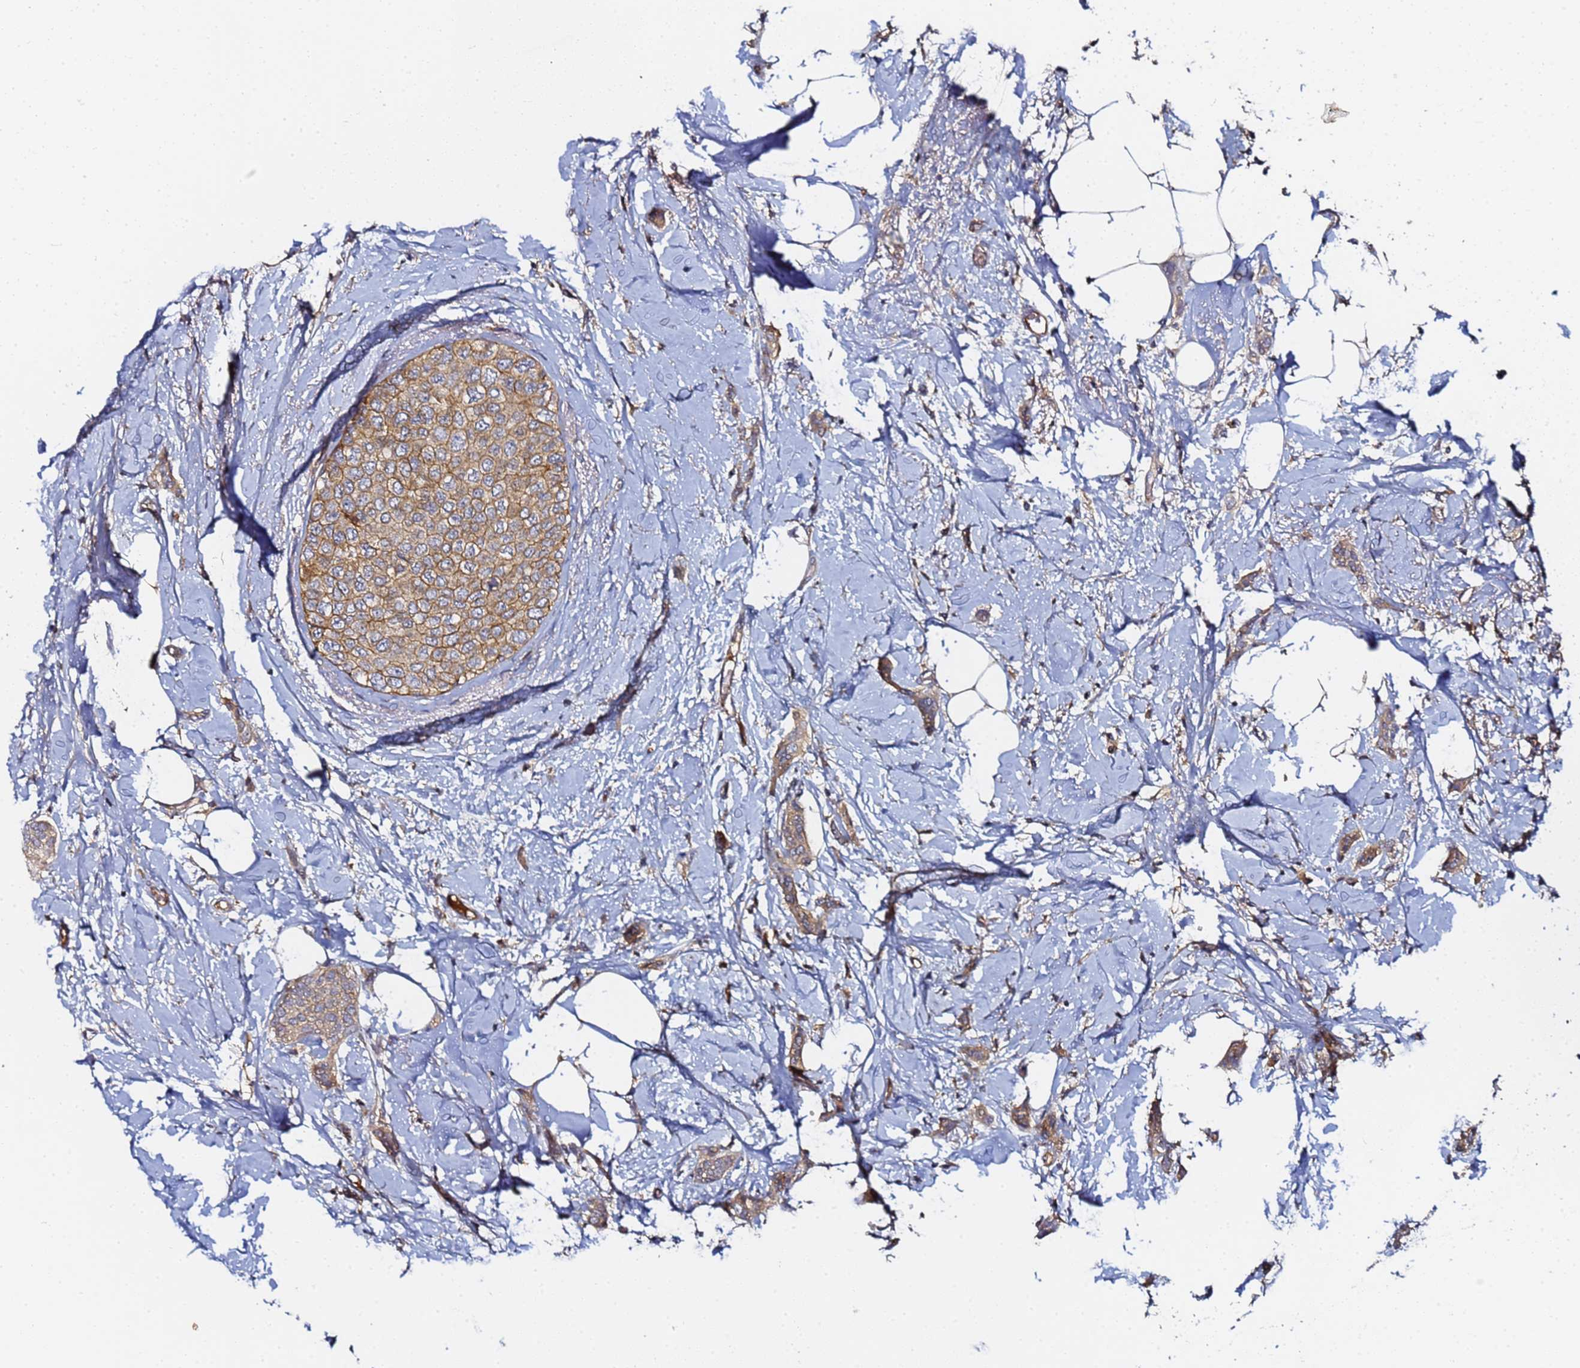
{"staining": {"intensity": "moderate", "quantity": ">75%", "location": "cytoplasmic/membranous"}, "tissue": "breast cancer", "cell_type": "Tumor cells", "image_type": "cancer", "snomed": [{"axis": "morphology", "description": "Duct carcinoma"}, {"axis": "topography", "description": "Breast"}], "caption": "Moderate cytoplasmic/membranous protein expression is present in about >75% of tumor cells in breast invasive ductal carcinoma.", "gene": "LRRC69", "patient": {"sex": "female", "age": 72}}